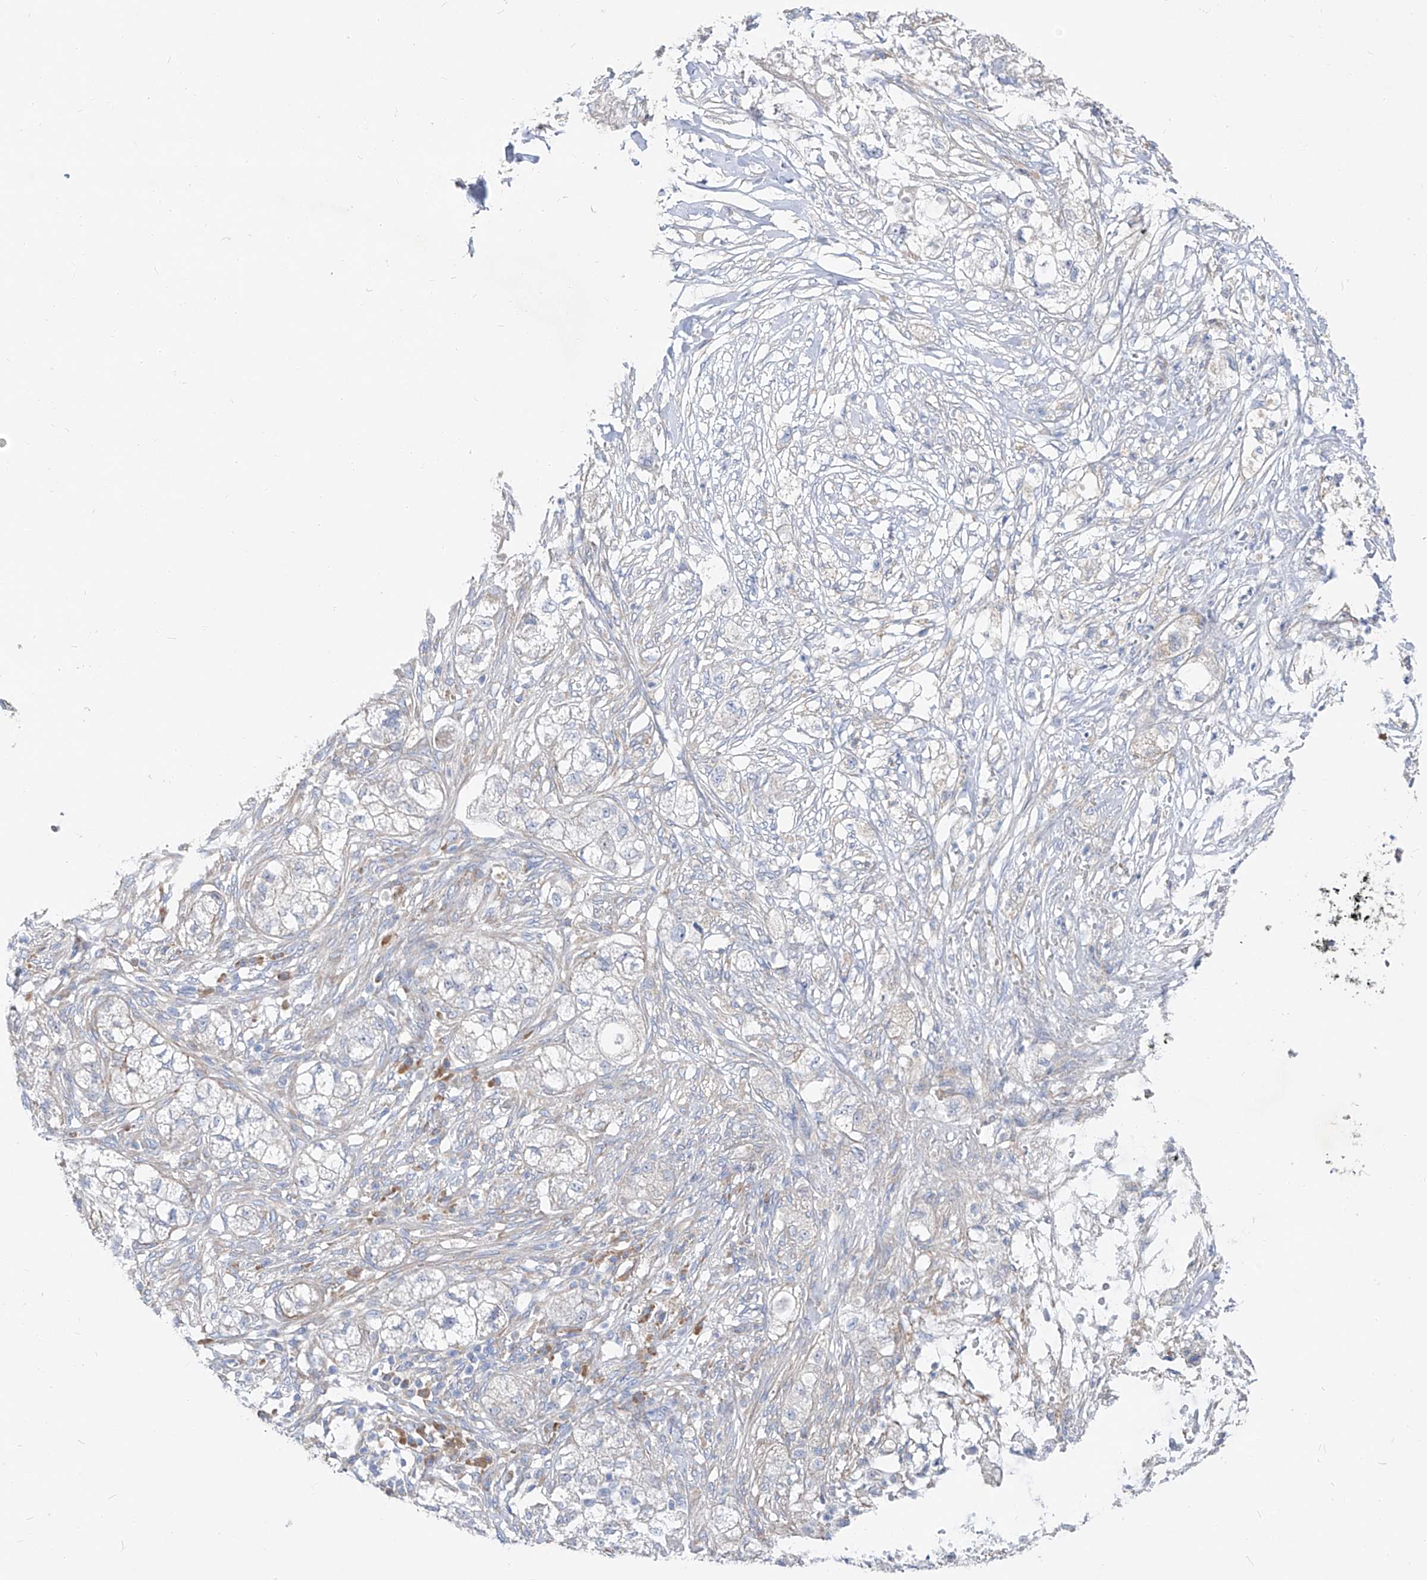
{"staining": {"intensity": "negative", "quantity": "none", "location": "none"}, "tissue": "pancreatic cancer", "cell_type": "Tumor cells", "image_type": "cancer", "snomed": [{"axis": "morphology", "description": "Adenocarcinoma, NOS"}, {"axis": "topography", "description": "Pancreas"}], "caption": "Tumor cells are negative for brown protein staining in adenocarcinoma (pancreatic). (Brightfield microscopy of DAB immunohistochemistry (IHC) at high magnification).", "gene": "UFL1", "patient": {"sex": "female", "age": 78}}